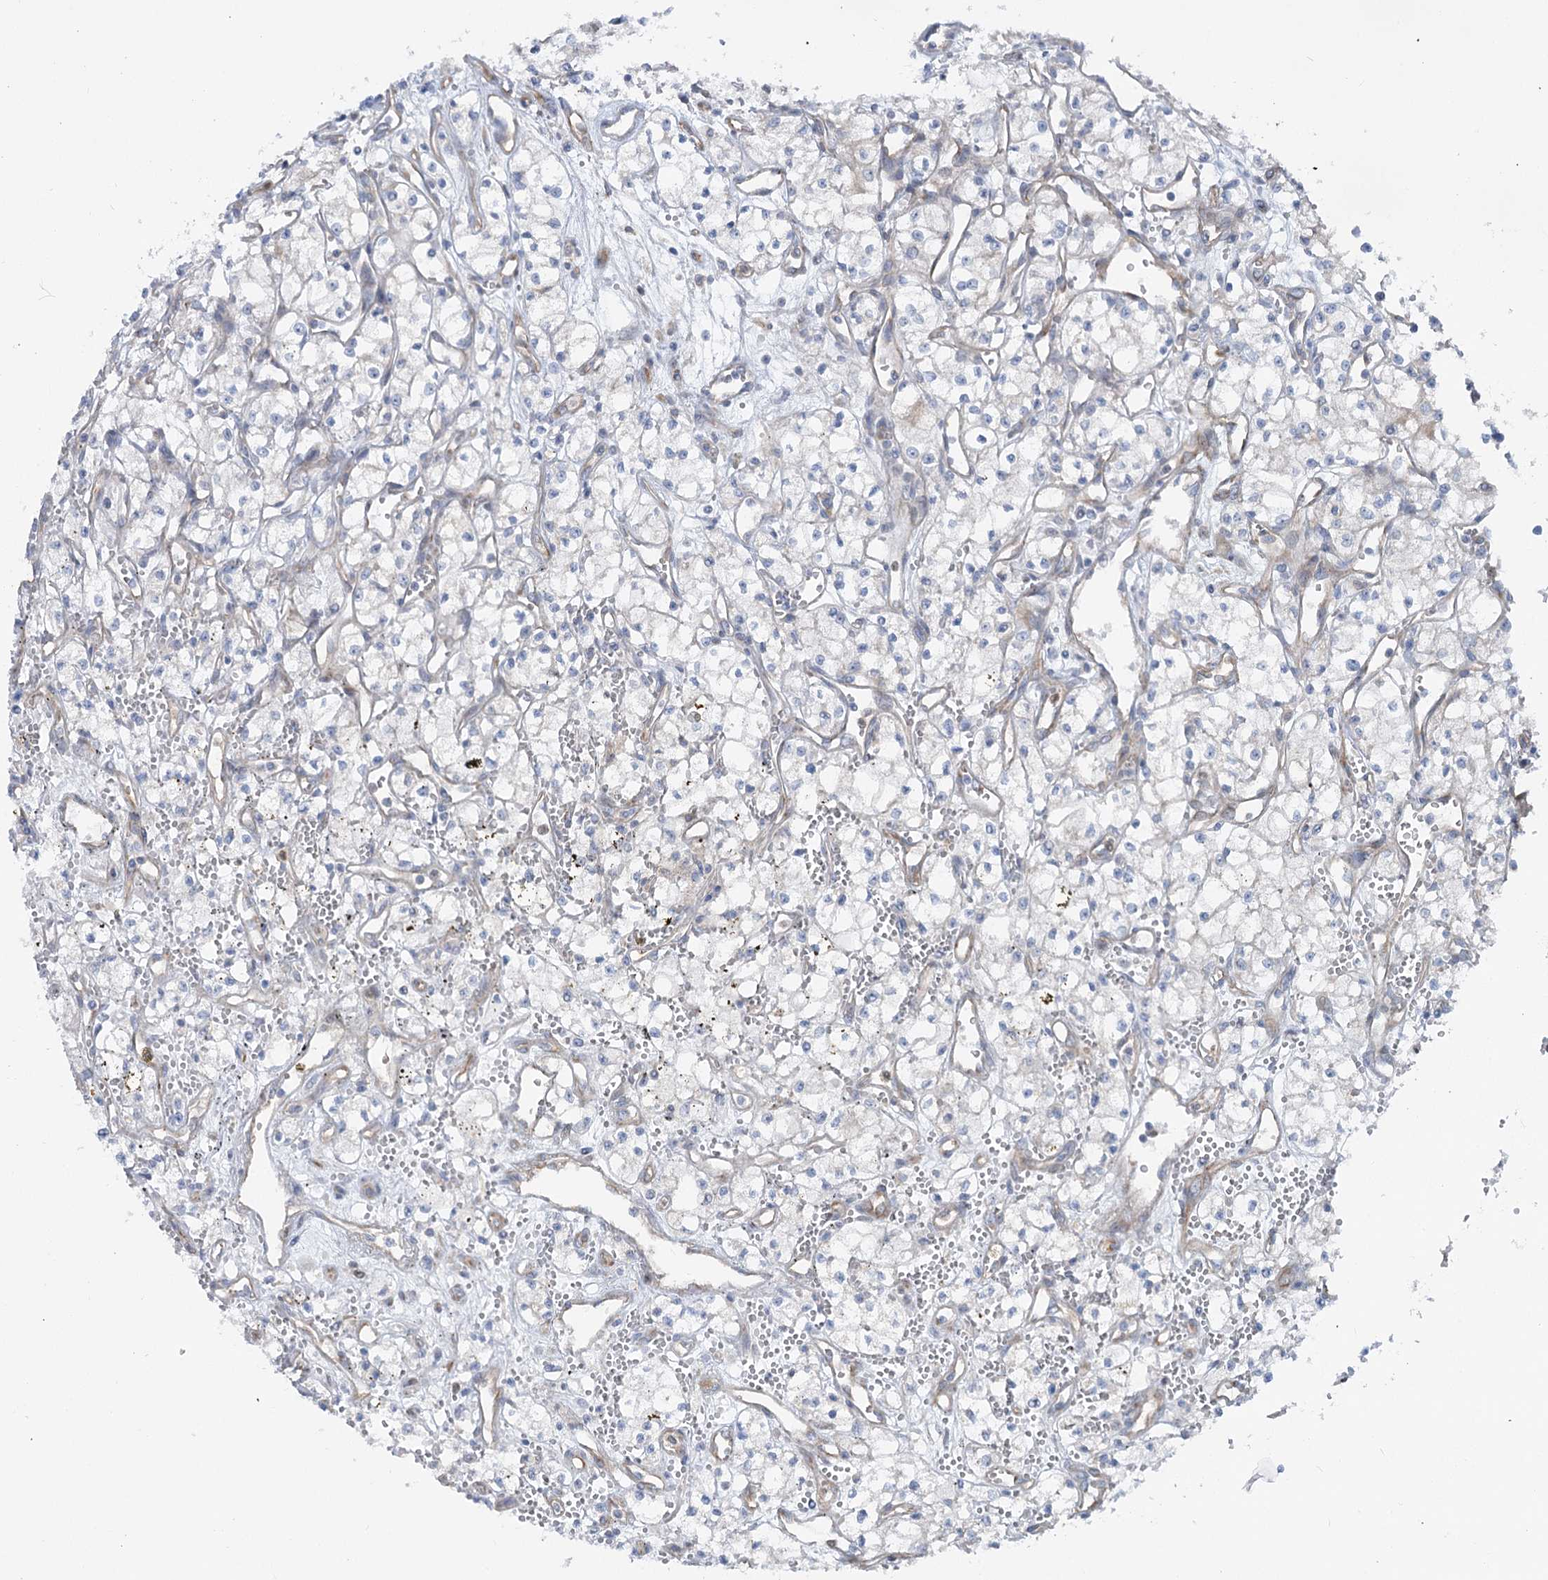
{"staining": {"intensity": "negative", "quantity": "none", "location": "none"}, "tissue": "renal cancer", "cell_type": "Tumor cells", "image_type": "cancer", "snomed": [{"axis": "morphology", "description": "Adenocarcinoma, NOS"}, {"axis": "topography", "description": "Kidney"}], "caption": "Immunohistochemical staining of human adenocarcinoma (renal) shows no significant staining in tumor cells. The staining was performed using DAB to visualize the protein expression in brown, while the nuclei were stained in blue with hematoxylin (Magnification: 20x).", "gene": "SCN11A", "patient": {"sex": "male", "age": 59}}